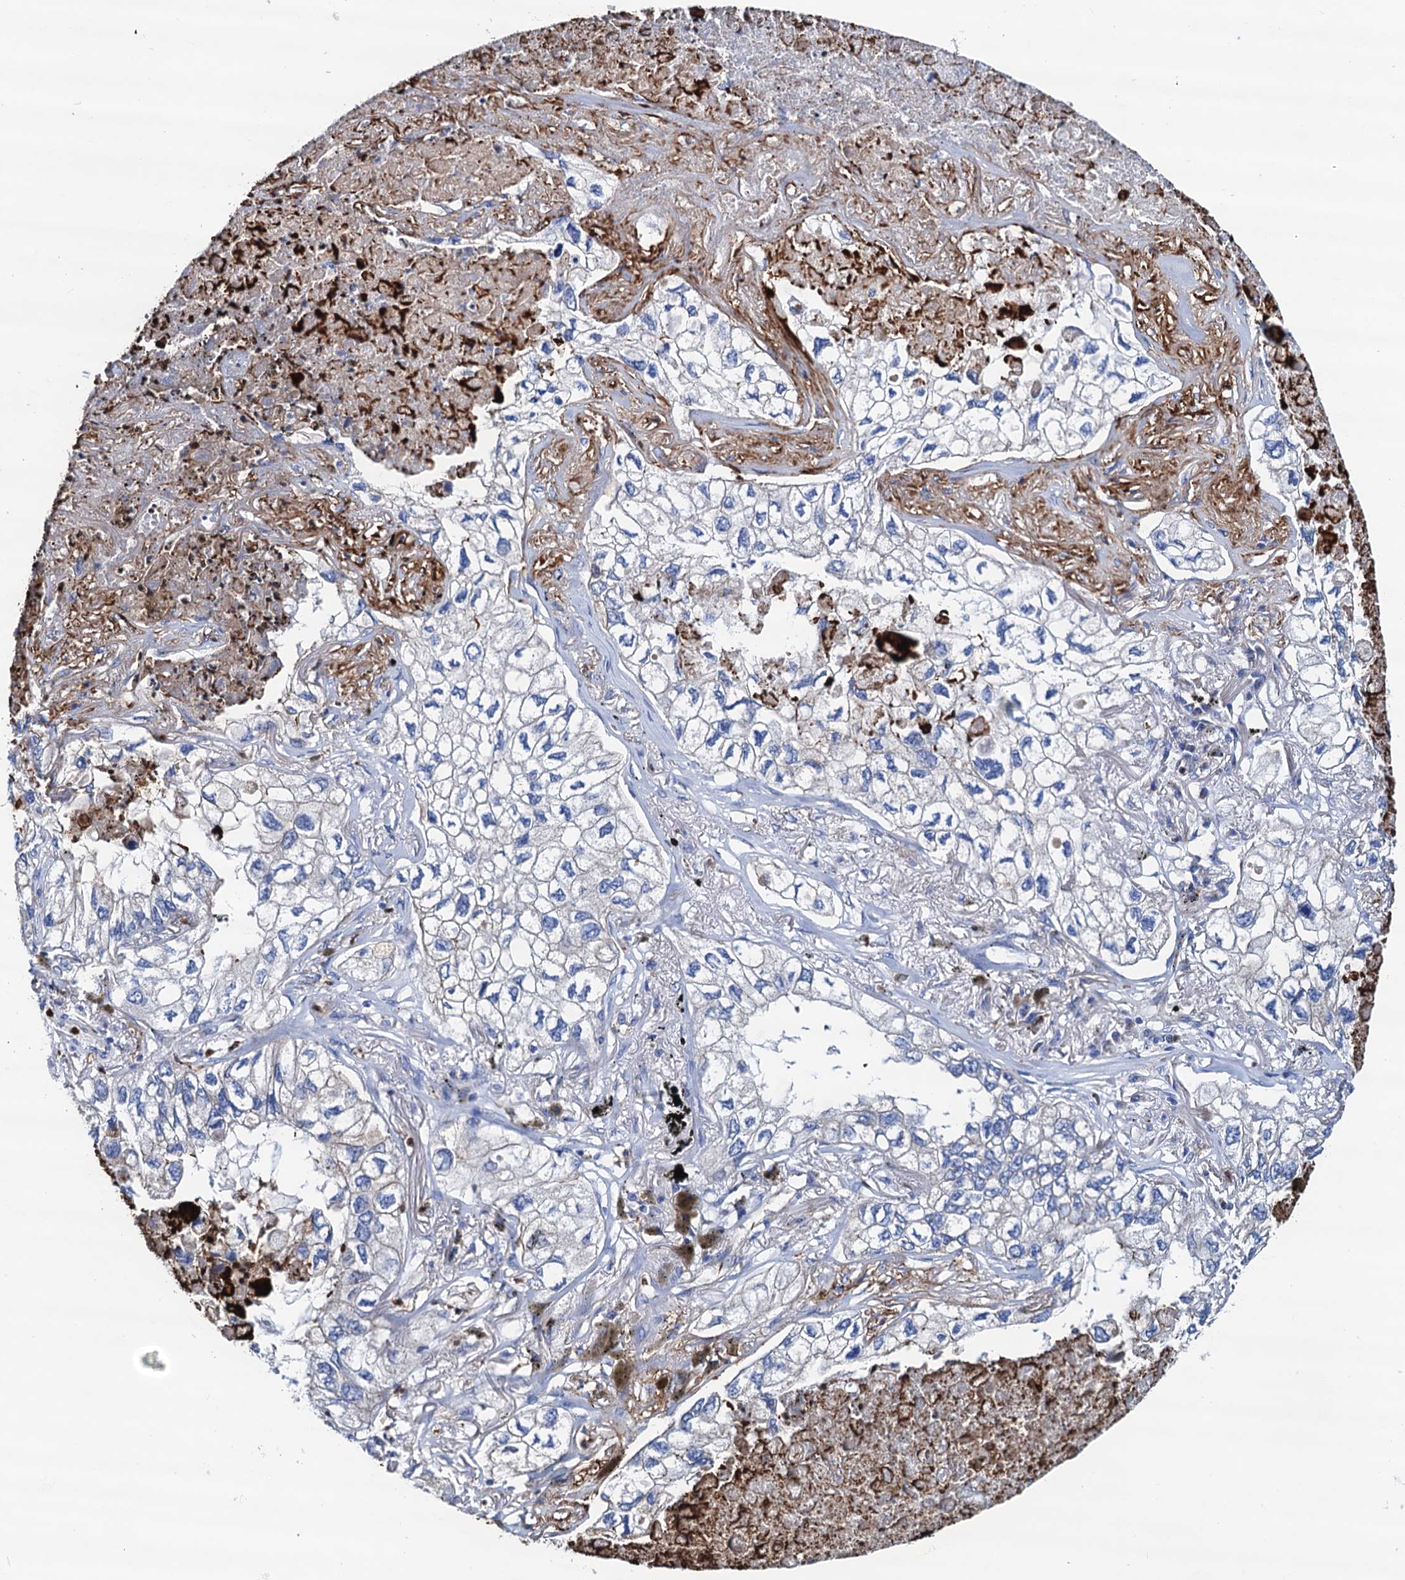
{"staining": {"intensity": "negative", "quantity": "none", "location": "none"}, "tissue": "lung cancer", "cell_type": "Tumor cells", "image_type": "cancer", "snomed": [{"axis": "morphology", "description": "Adenocarcinoma, NOS"}, {"axis": "topography", "description": "Lung"}], "caption": "Tumor cells are negative for protein expression in human adenocarcinoma (lung). Brightfield microscopy of immunohistochemistry (IHC) stained with DAB (3,3'-diaminobenzidine) (brown) and hematoxylin (blue), captured at high magnification.", "gene": "RASSF9", "patient": {"sex": "male", "age": 65}}